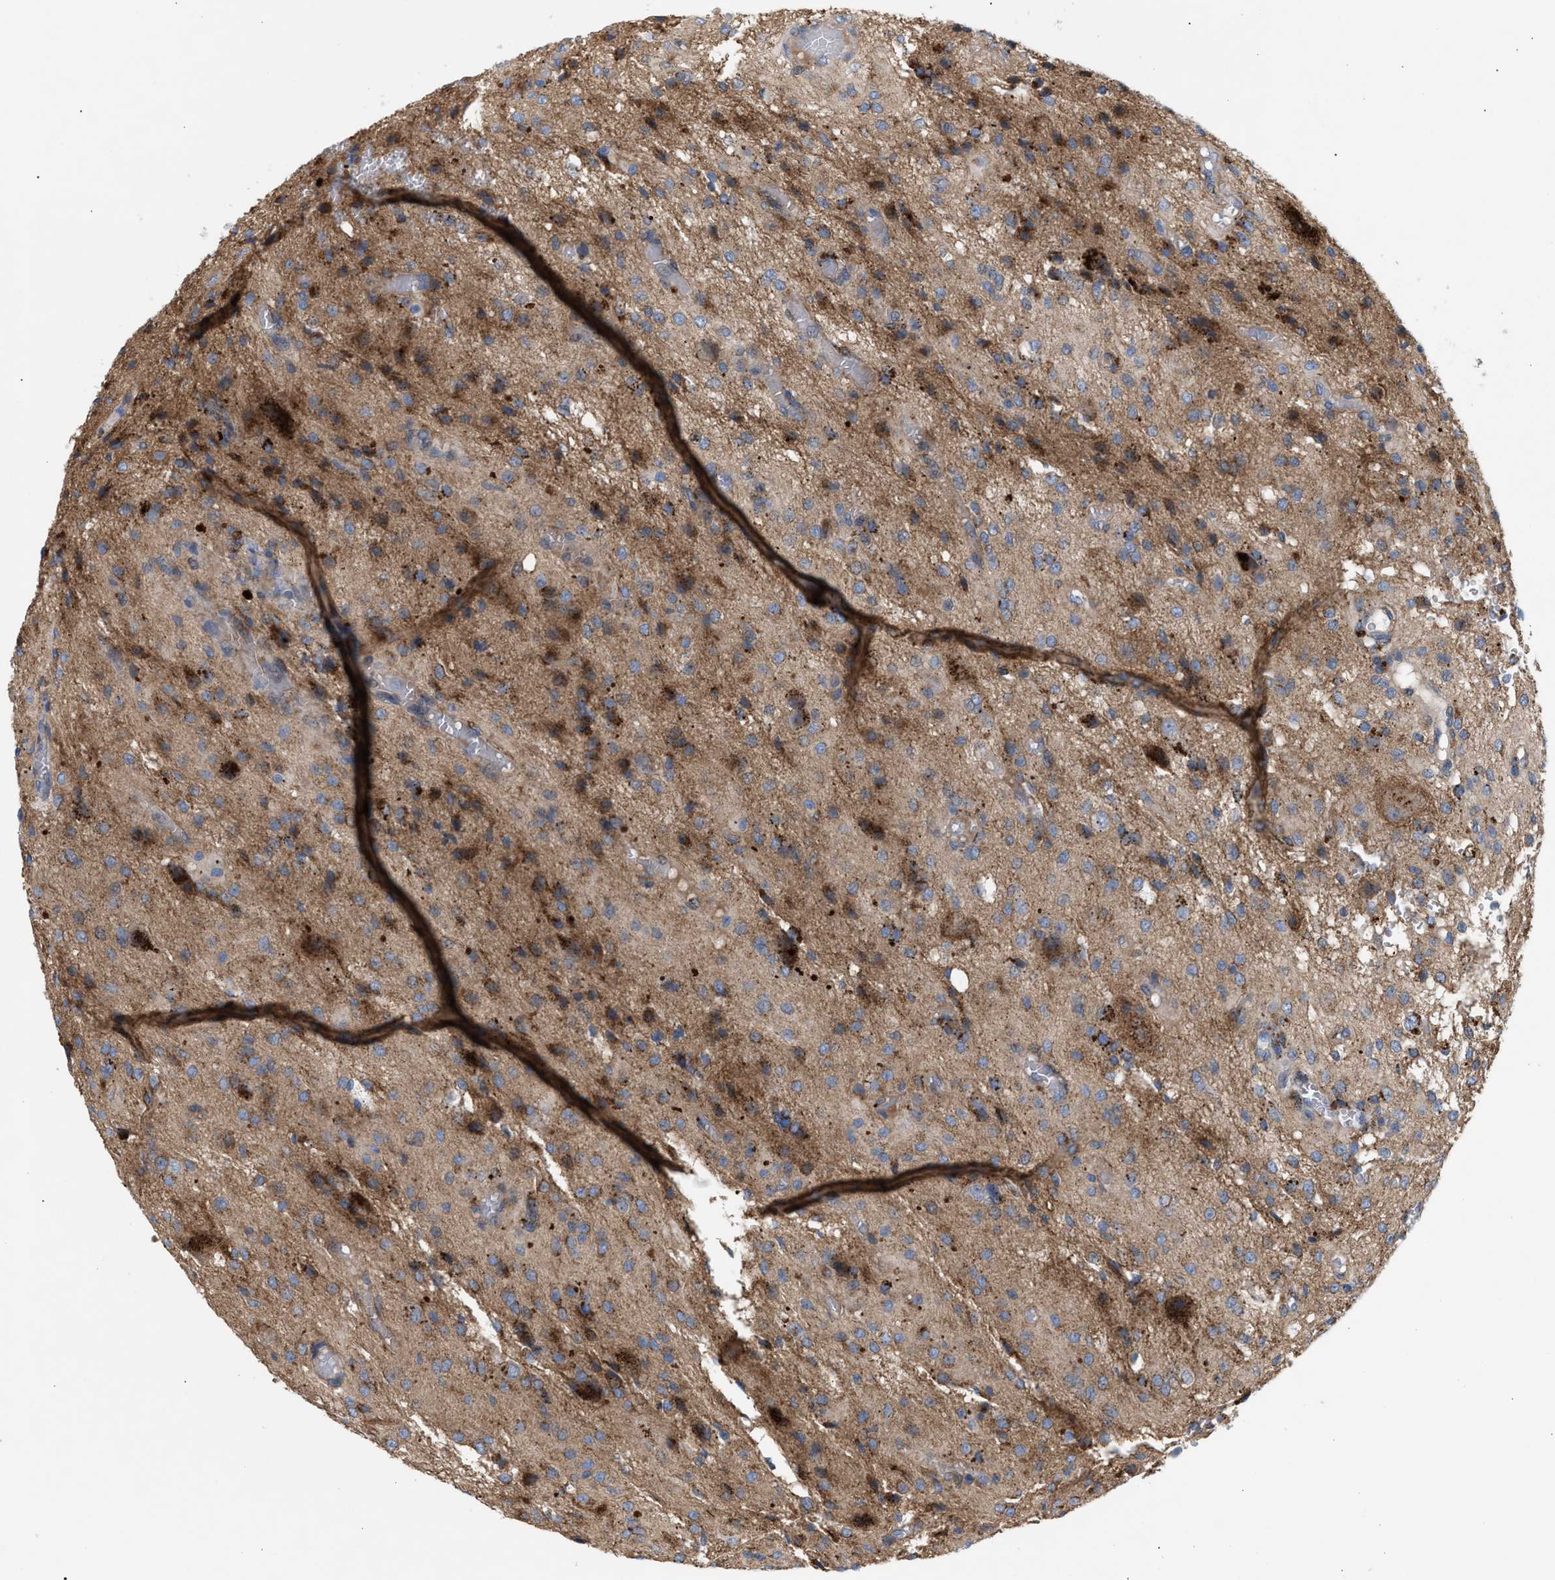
{"staining": {"intensity": "moderate", "quantity": ">75%", "location": "cytoplasmic/membranous"}, "tissue": "glioma", "cell_type": "Tumor cells", "image_type": "cancer", "snomed": [{"axis": "morphology", "description": "Glioma, malignant, High grade"}, {"axis": "topography", "description": "Brain"}], "caption": "Human glioma stained for a protein (brown) shows moderate cytoplasmic/membranous positive staining in about >75% of tumor cells.", "gene": "MBTD1", "patient": {"sex": "female", "age": 59}}